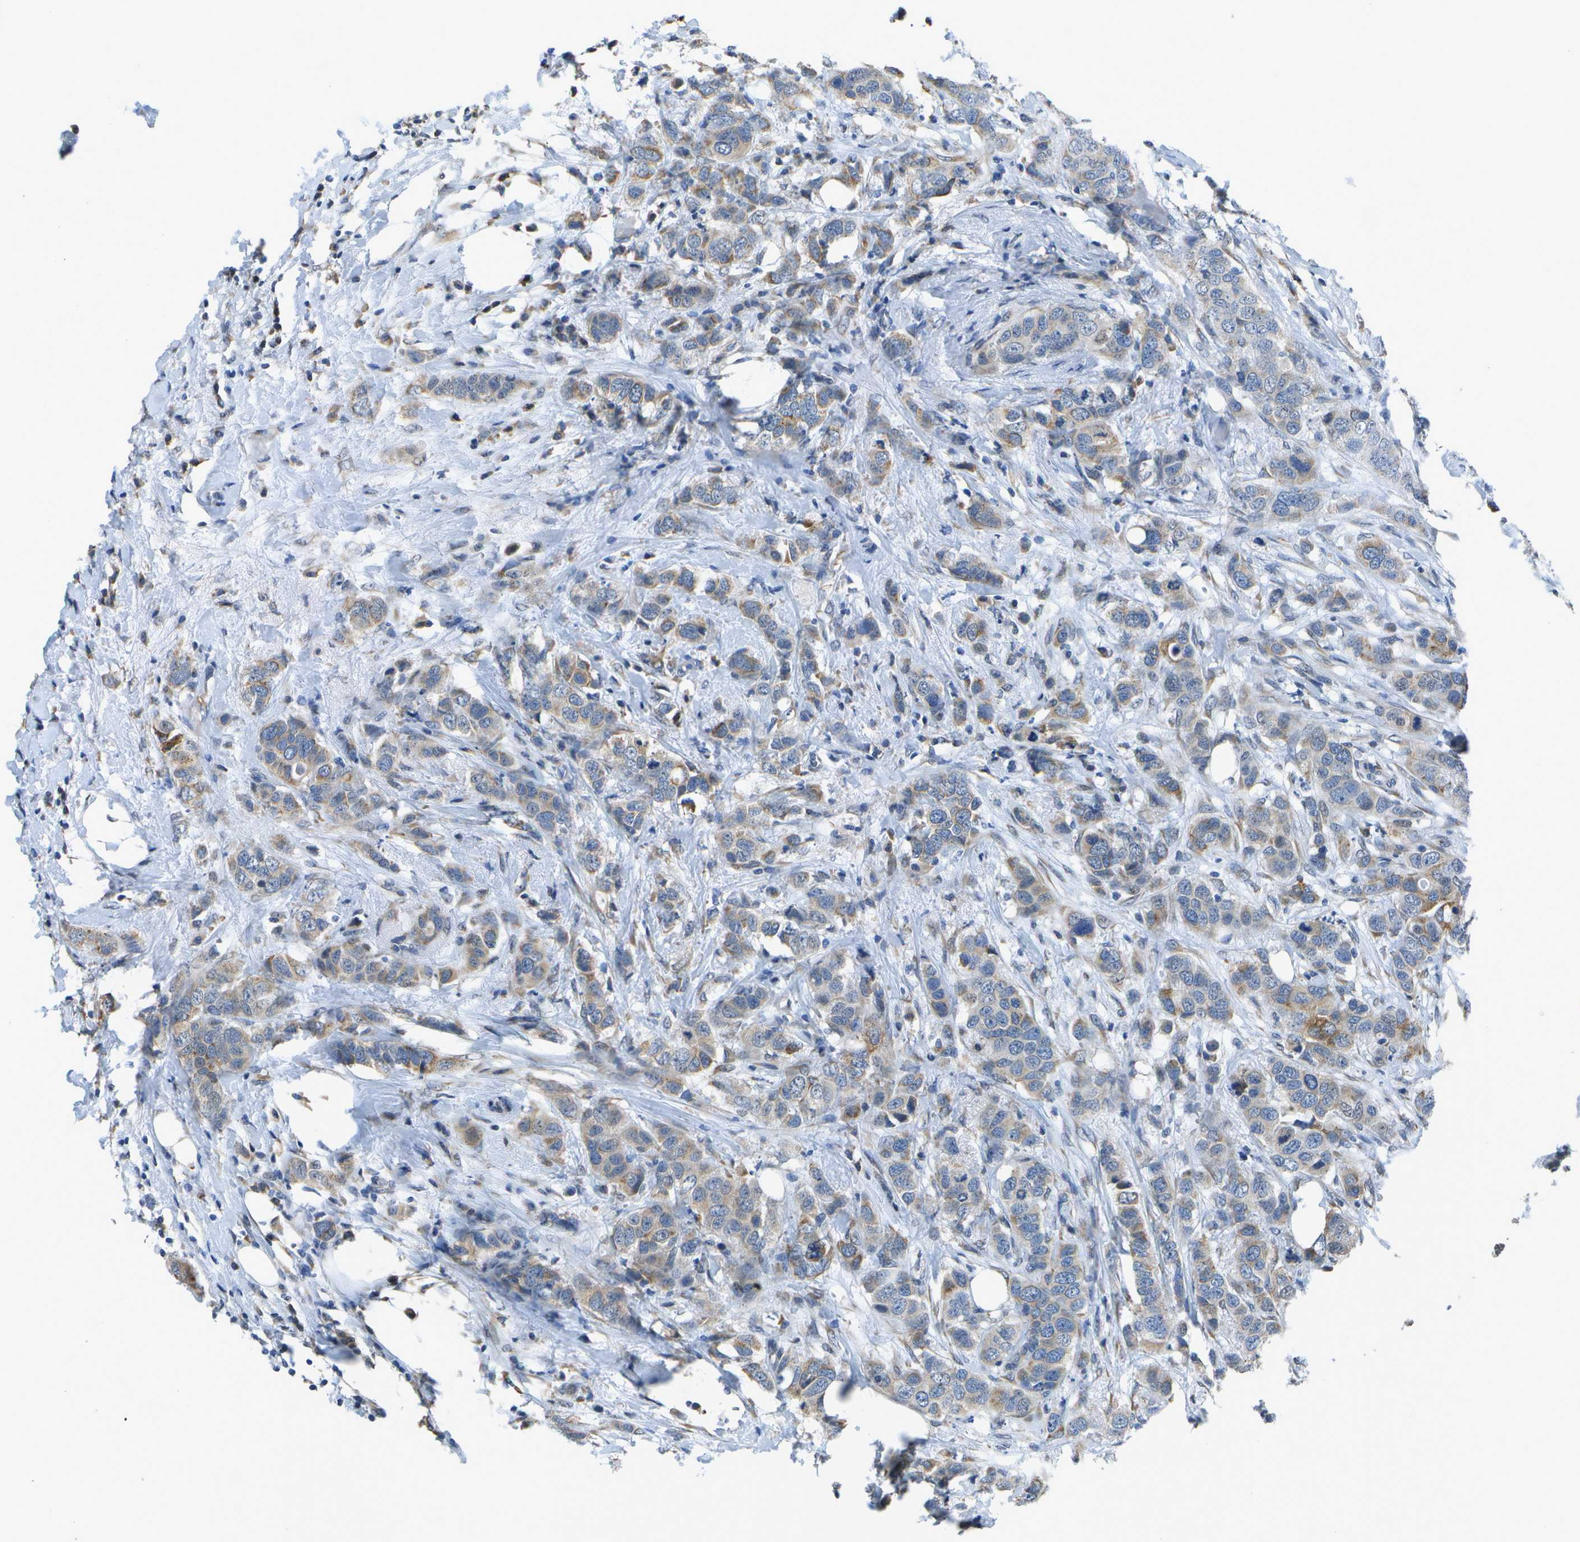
{"staining": {"intensity": "weak", "quantity": ">75%", "location": "cytoplasmic/membranous"}, "tissue": "breast cancer", "cell_type": "Tumor cells", "image_type": "cancer", "snomed": [{"axis": "morphology", "description": "Duct carcinoma"}, {"axis": "topography", "description": "Breast"}], "caption": "Human breast intraductal carcinoma stained with a brown dye shows weak cytoplasmic/membranous positive expression in about >75% of tumor cells.", "gene": "DSE", "patient": {"sex": "female", "age": 50}}